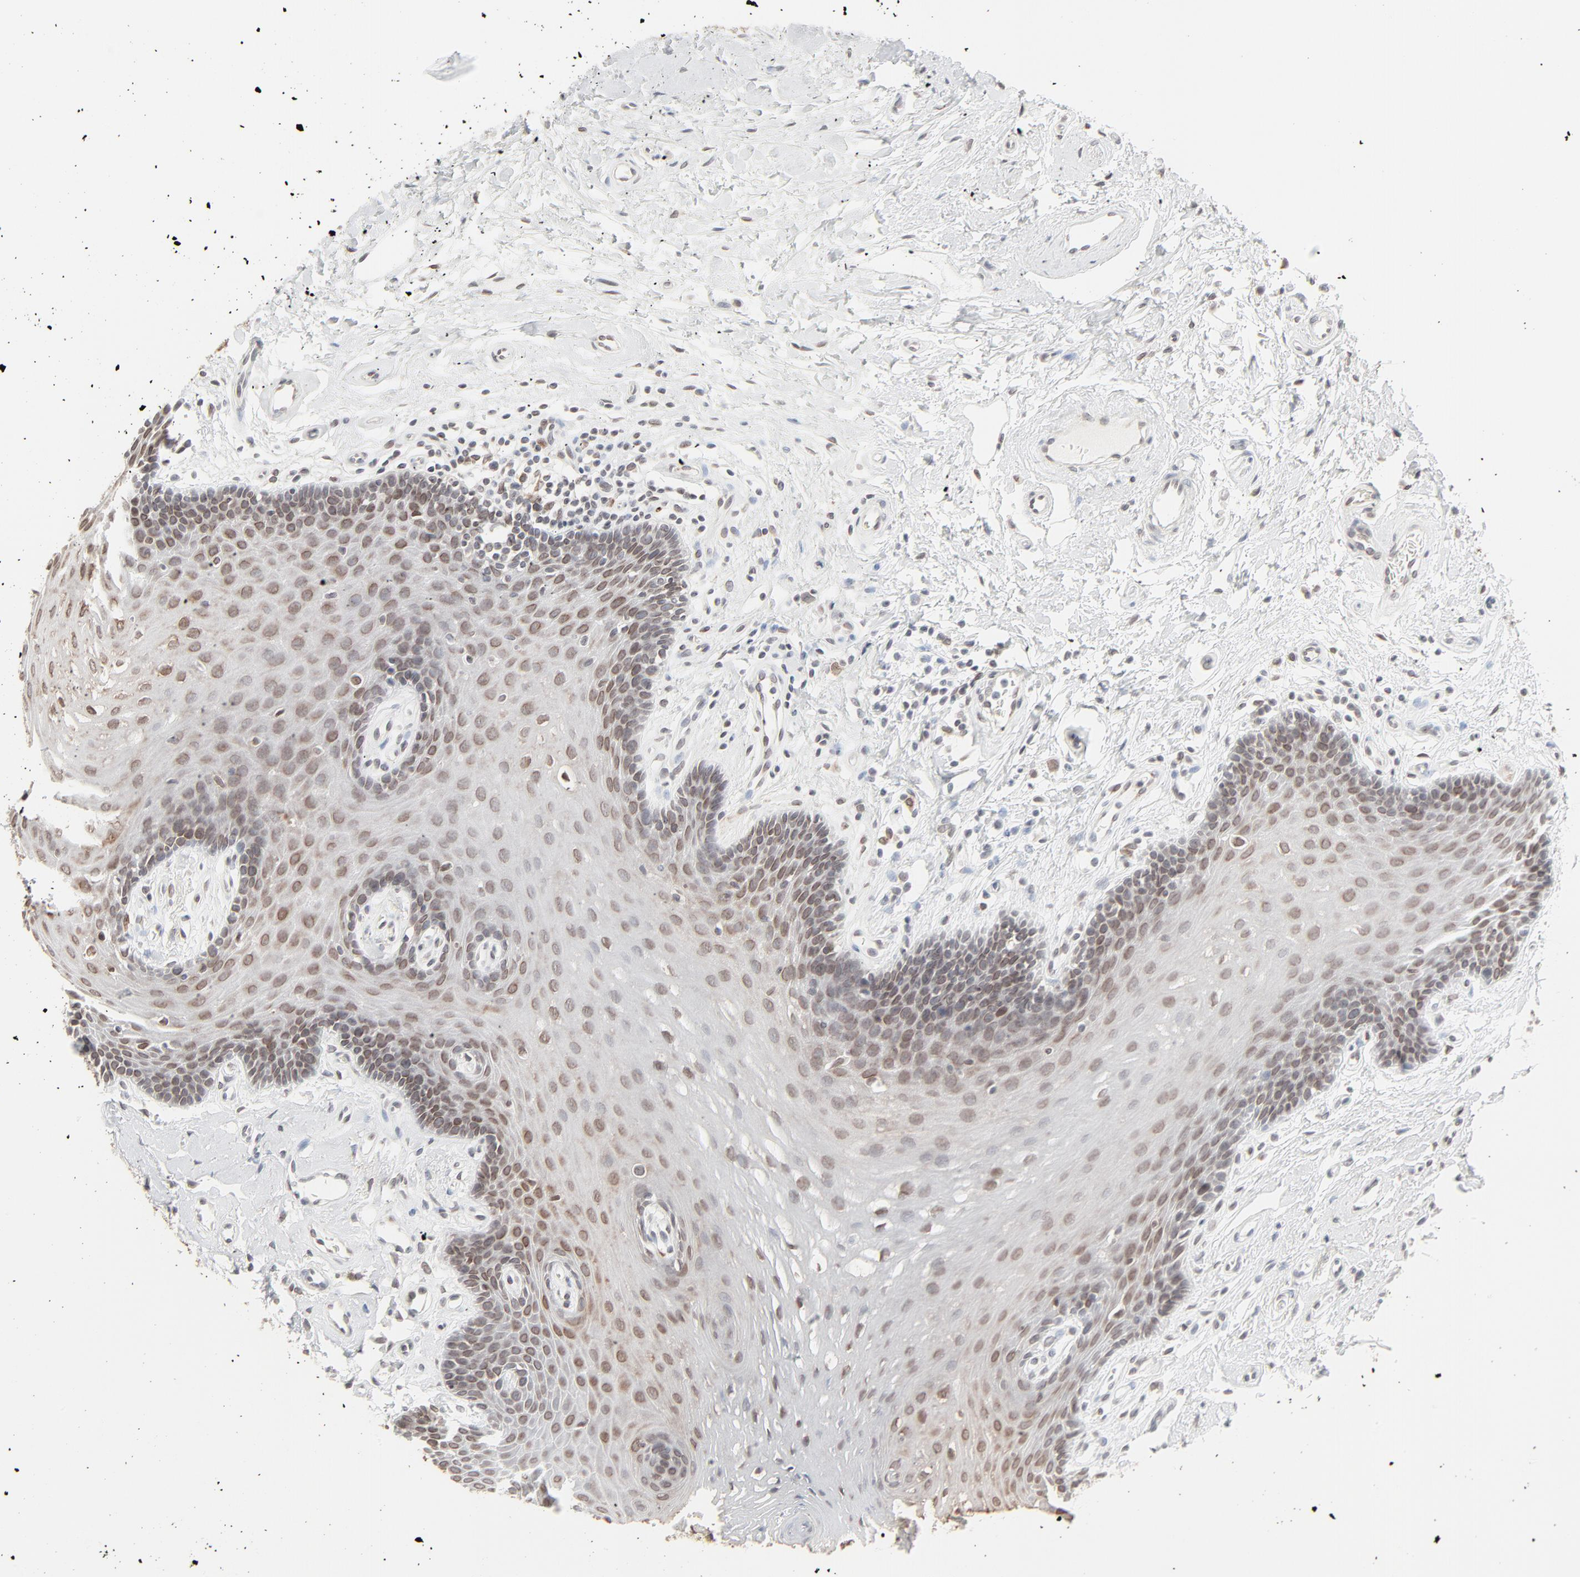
{"staining": {"intensity": "moderate", "quantity": "<25%", "location": "cytoplasmic/membranous,nuclear"}, "tissue": "oral mucosa", "cell_type": "Squamous epithelial cells", "image_type": "normal", "snomed": [{"axis": "morphology", "description": "Normal tissue, NOS"}, {"axis": "topography", "description": "Oral tissue"}], "caption": "Oral mucosa stained with immunohistochemistry demonstrates moderate cytoplasmic/membranous,nuclear expression in about <25% of squamous epithelial cells. The protein is shown in brown color, while the nuclei are stained blue.", "gene": "MAD1L1", "patient": {"sex": "male", "age": 62}}